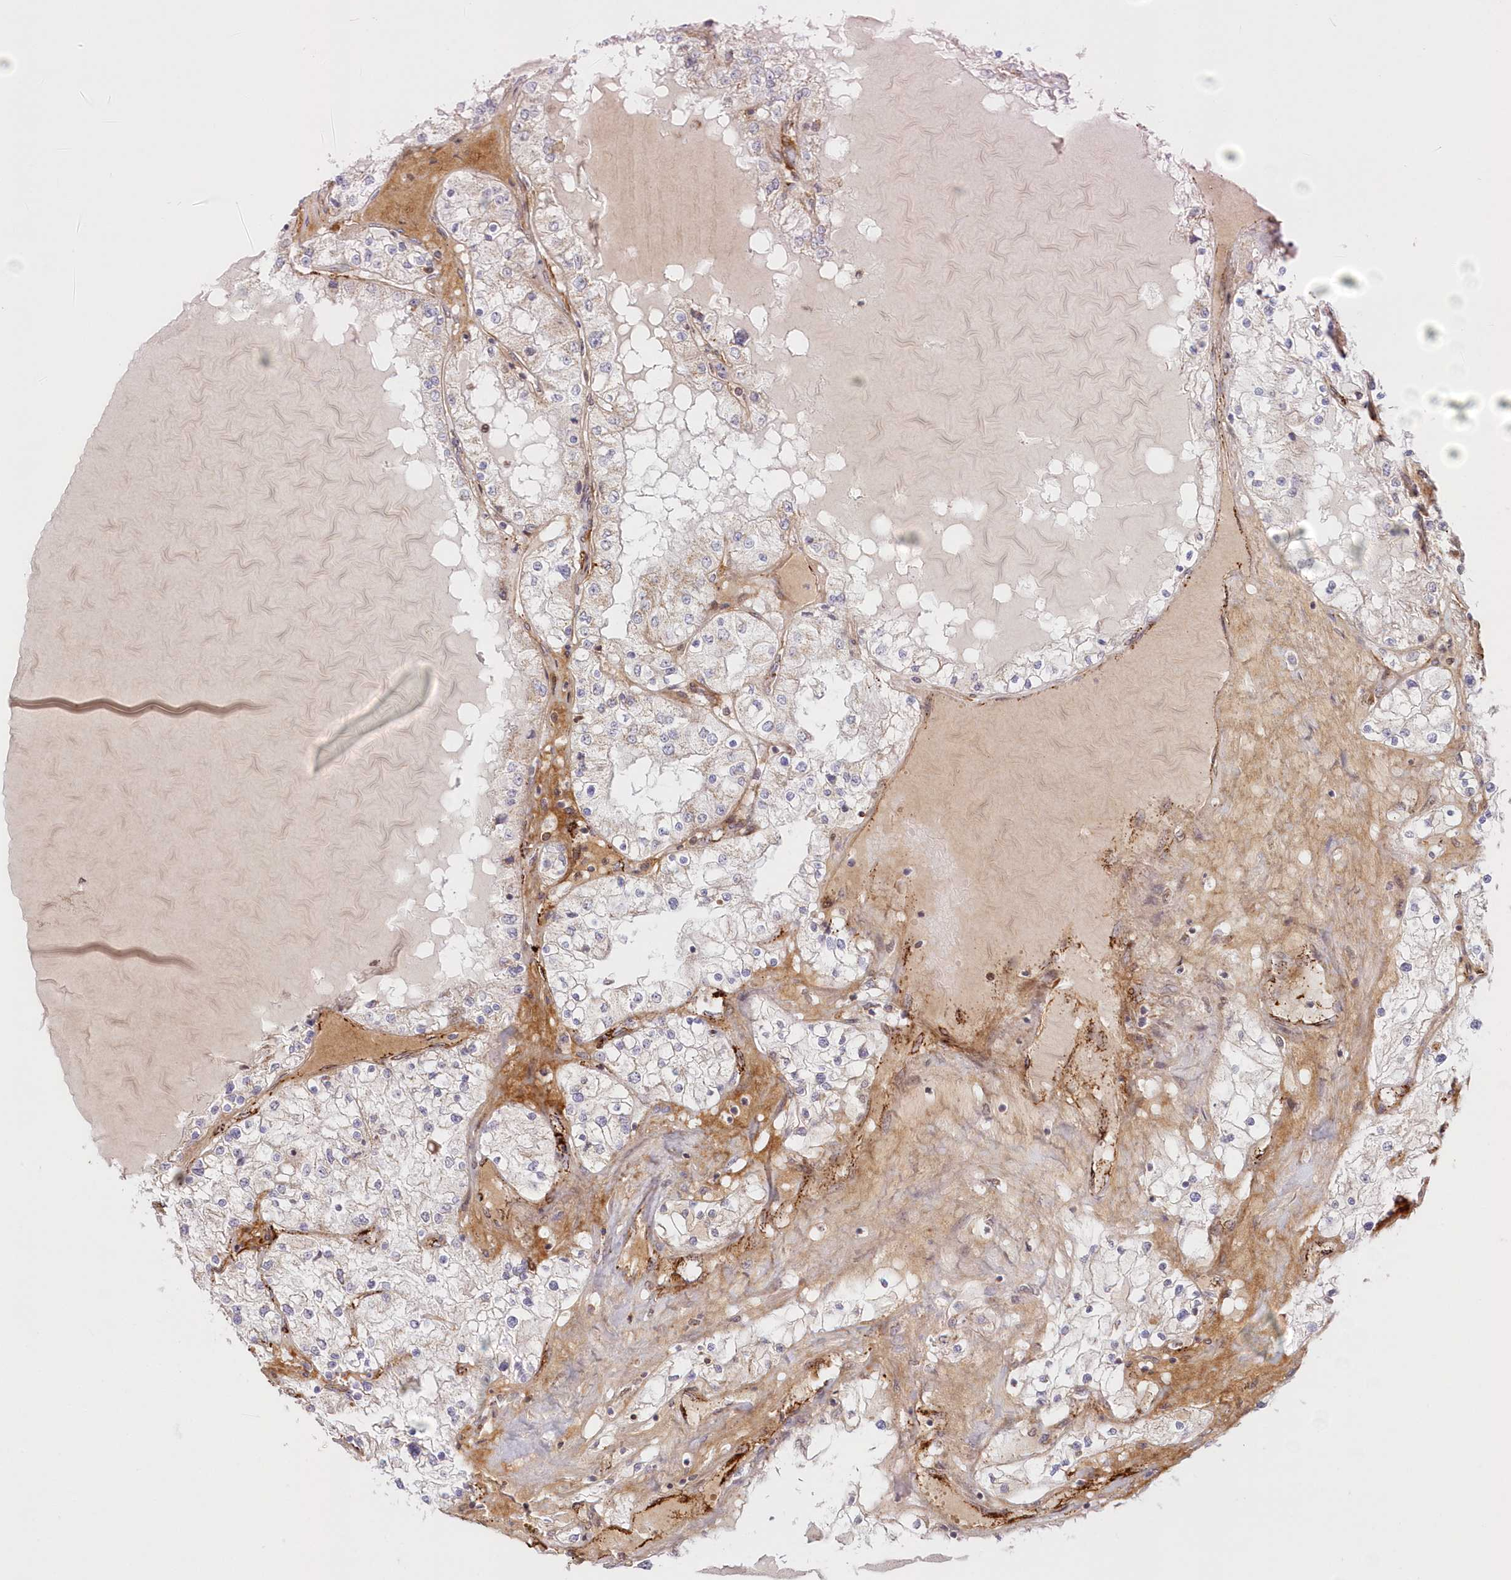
{"staining": {"intensity": "negative", "quantity": "none", "location": "none"}, "tissue": "renal cancer", "cell_type": "Tumor cells", "image_type": "cancer", "snomed": [{"axis": "morphology", "description": "Adenocarcinoma, NOS"}, {"axis": "topography", "description": "Kidney"}], "caption": "A photomicrograph of human adenocarcinoma (renal) is negative for staining in tumor cells. The staining is performed using DAB brown chromogen with nuclei counter-stained in using hematoxylin.", "gene": "AFAP1L2", "patient": {"sex": "male", "age": 68}}